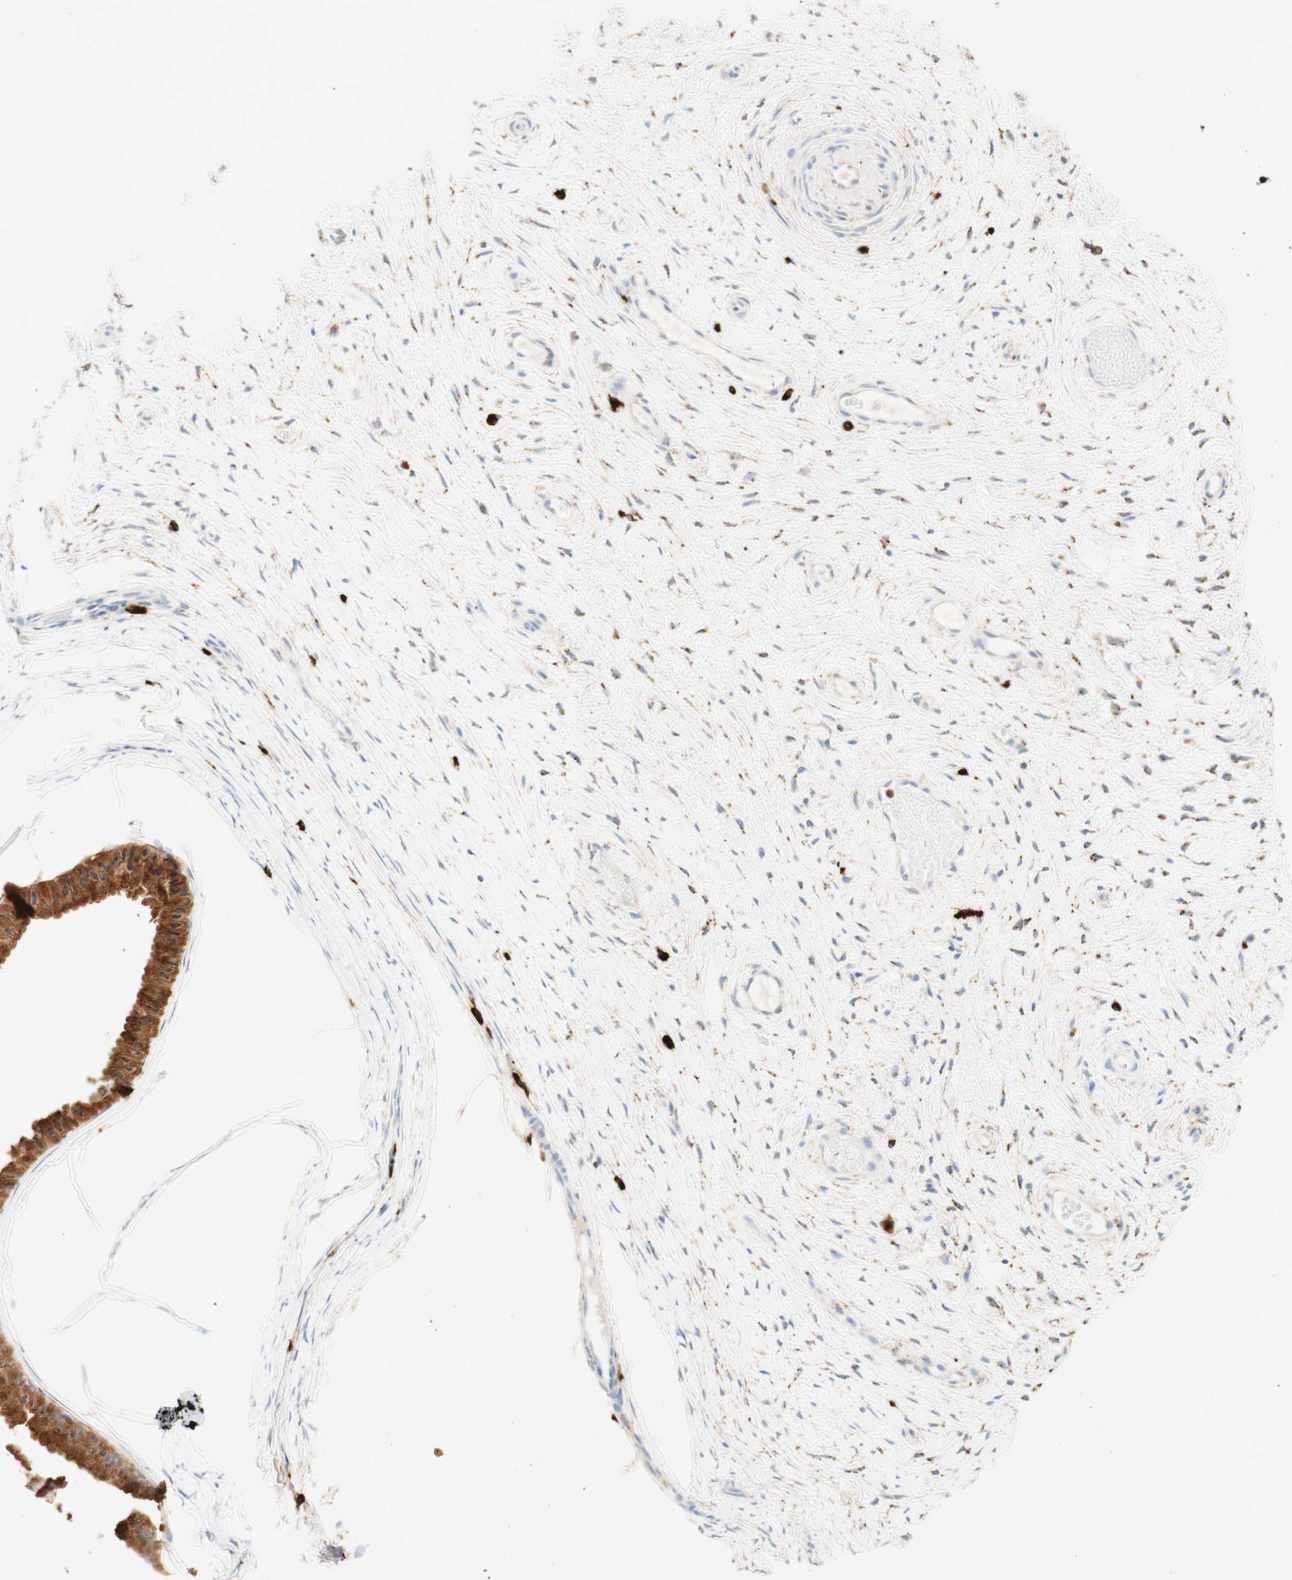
{"staining": {"intensity": "moderate", "quantity": ">75%", "location": "cytoplasmic/membranous"}, "tissue": "cervix", "cell_type": "Glandular cells", "image_type": "normal", "snomed": [{"axis": "morphology", "description": "Normal tissue, NOS"}, {"axis": "topography", "description": "Cervix"}], "caption": "This image exhibits IHC staining of benign human cervix, with medium moderate cytoplasmic/membranous expression in approximately >75% of glandular cells.", "gene": "CD63", "patient": {"sex": "female", "age": 39}}